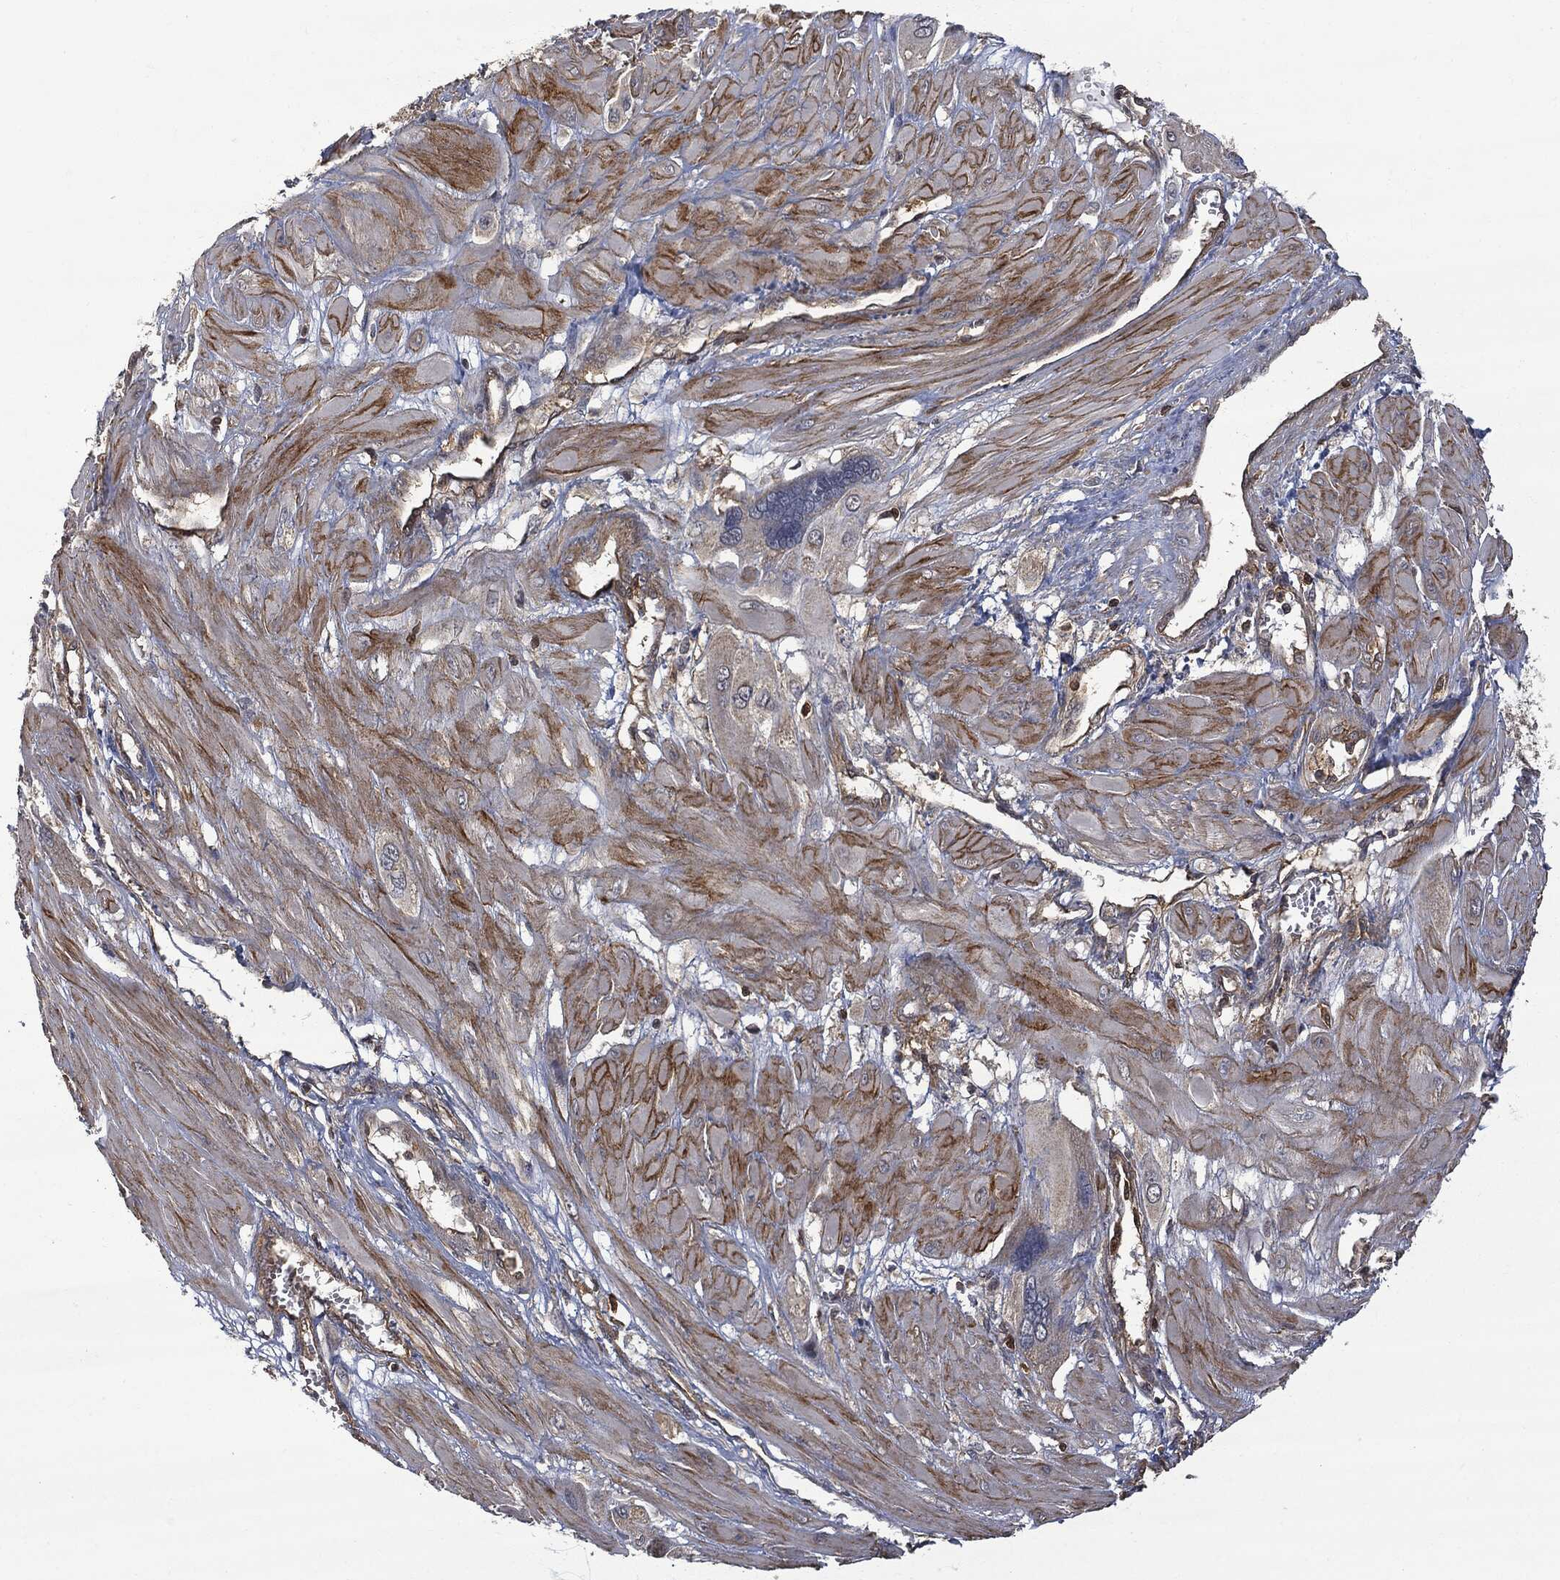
{"staining": {"intensity": "negative", "quantity": "none", "location": "none"}, "tissue": "cervical cancer", "cell_type": "Tumor cells", "image_type": "cancer", "snomed": [{"axis": "morphology", "description": "Squamous cell carcinoma, NOS"}, {"axis": "topography", "description": "Cervix"}], "caption": "Tumor cells are negative for protein expression in human cervical cancer (squamous cell carcinoma).", "gene": "PSMB10", "patient": {"sex": "female", "age": 34}}